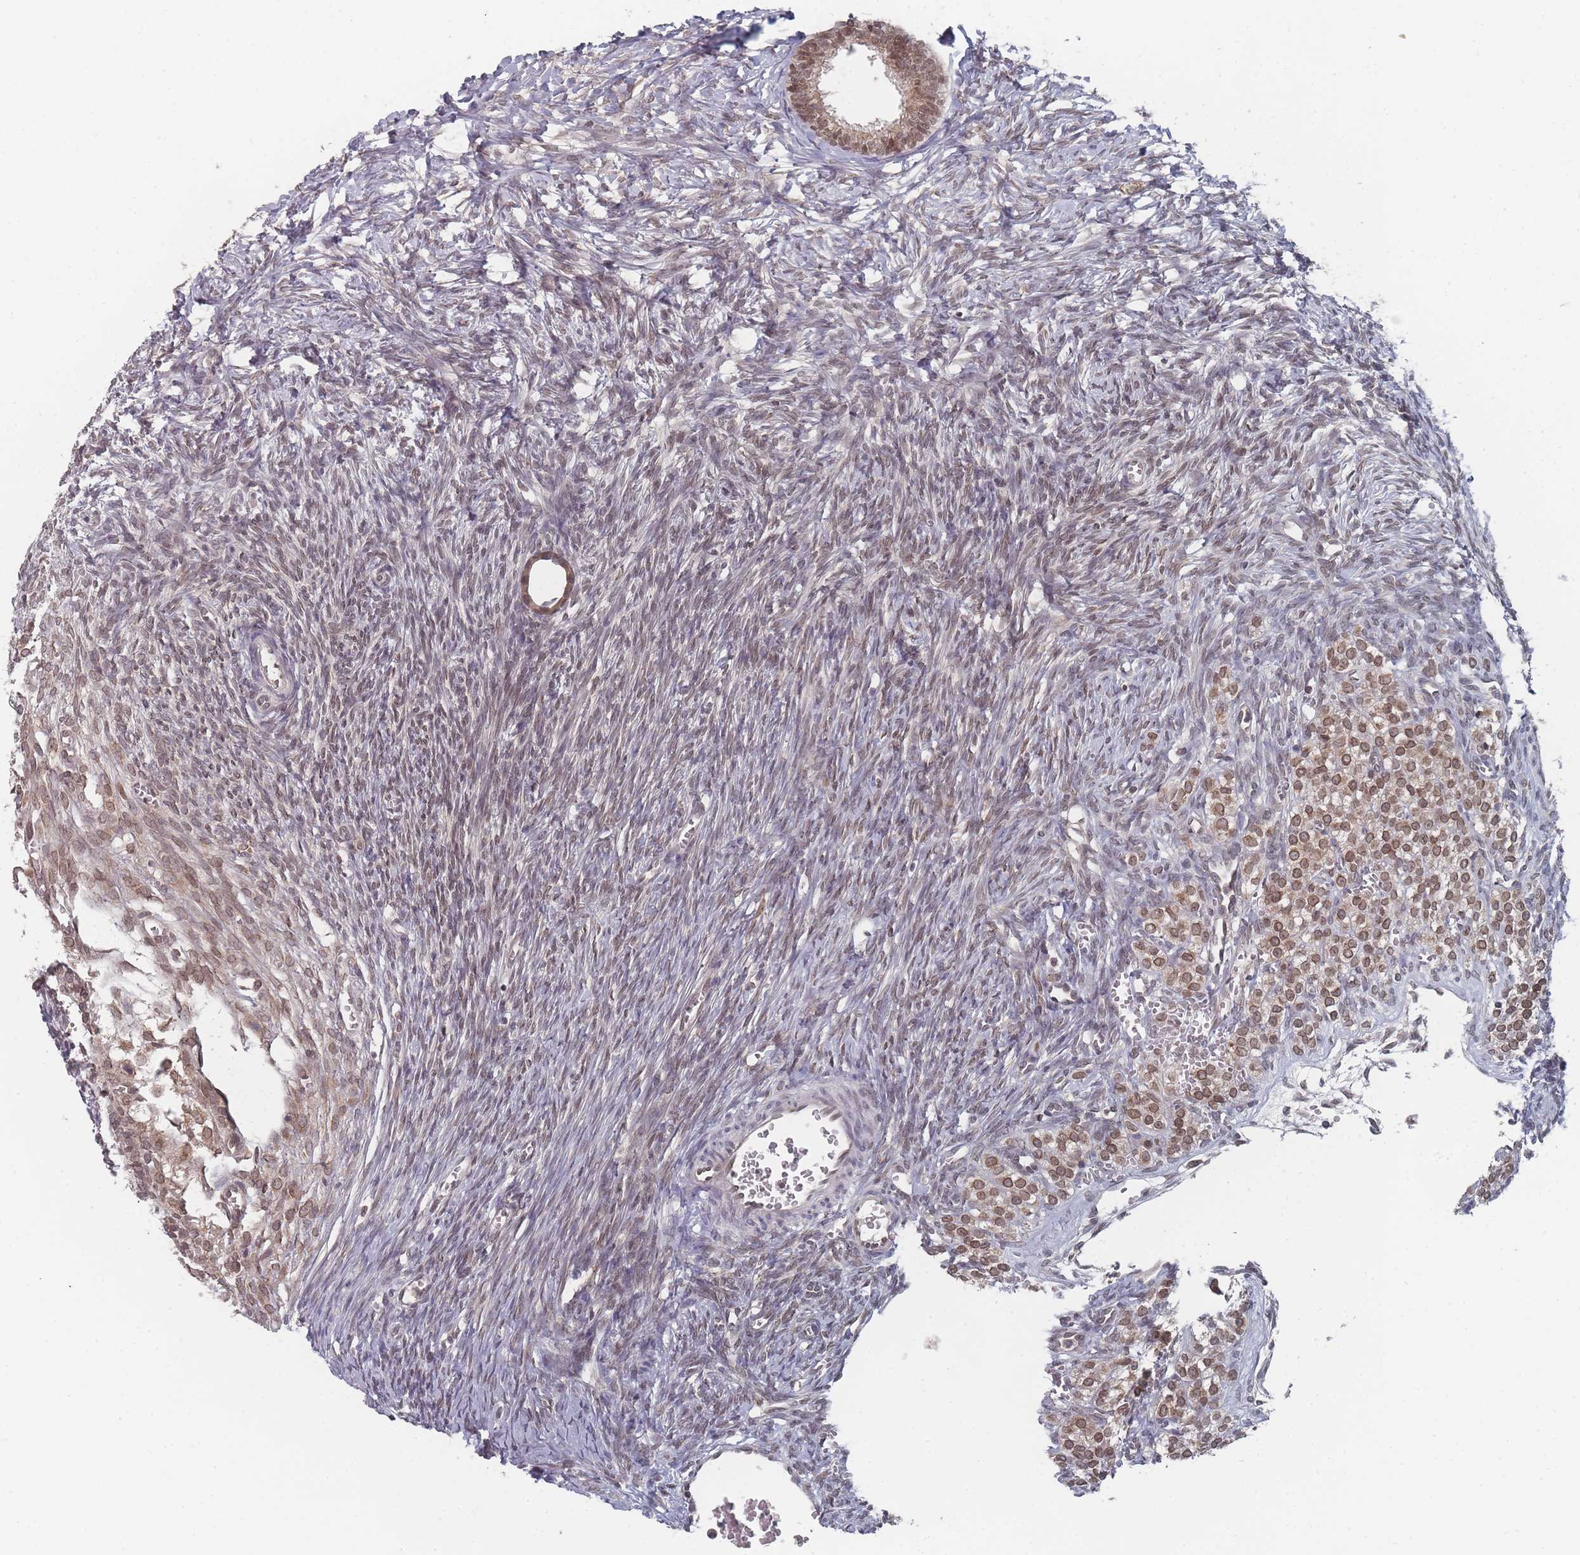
{"staining": {"intensity": "moderate", "quantity": ">75%", "location": "nuclear"}, "tissue": "ovary", "cell_type": "Follicle cells", "image_type": "normal", "snomed": [{"axis": "morphology", "description": "Normal tissue, NOS"}, {"axis": "morphology", "description": "Developmental malformation"}, {"axis": "topography", "description": "Ovary"}], "caption": "A high-resolution photomicrograph shows immunohistochemistry (IHC) staining of normal ovary, which shows moderate nuclear positivity in approximately >75% of follicle cells.", "gene": "TBC1D25", "patient": {"sex": "female", "age": 39}}